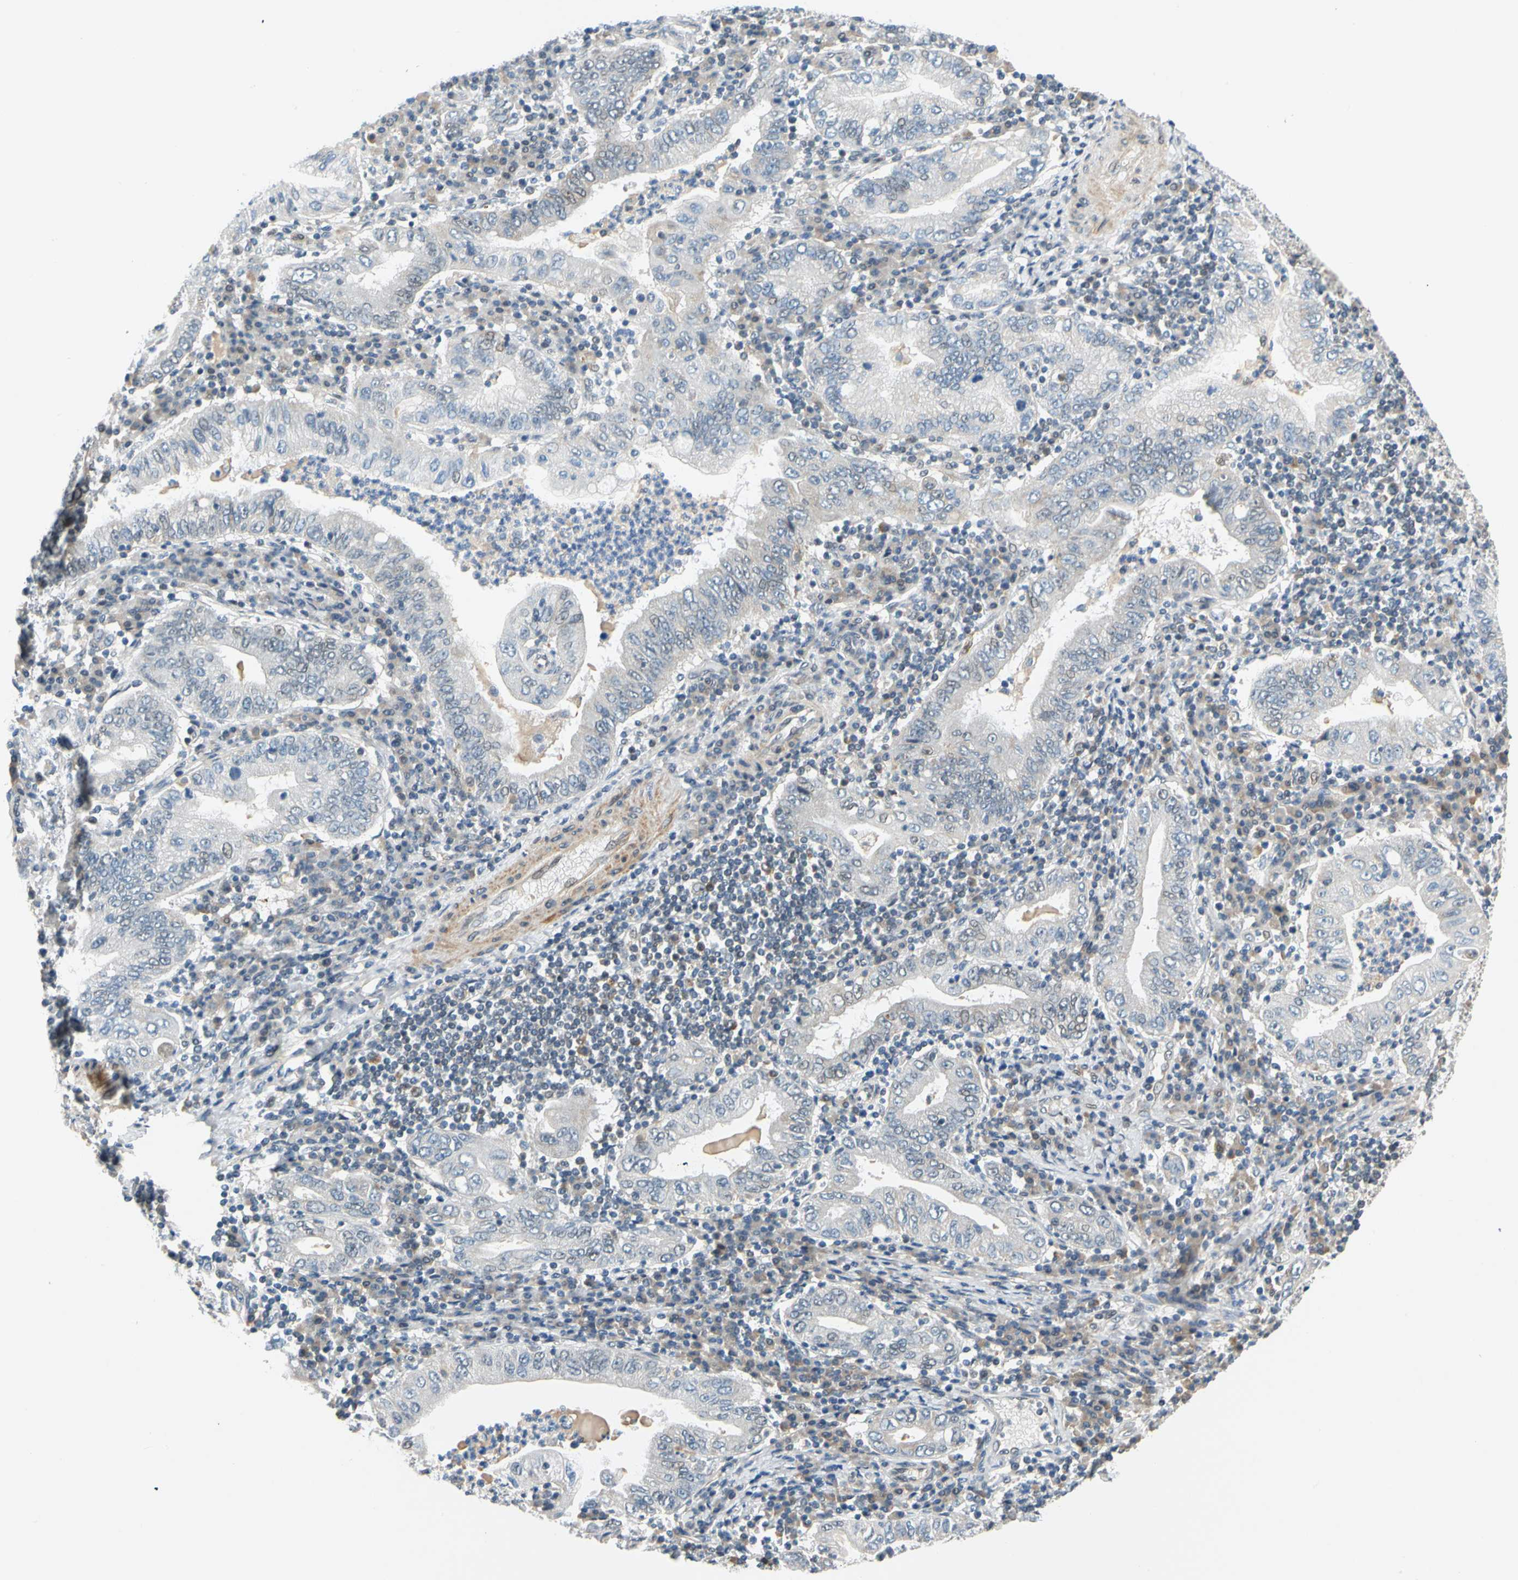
{"staining": {"intensity": "weak", "quantity": "<25%", "location": "cytoplasmic/membranous"}, "tissue": "stomach cancer", "cell_type": "Tumor cells", "image_type": "cancer", "snomed": [{"axis": "morphology", "description": "Normal tissue, NOS"}, {"axis": "morphology", "description": "Adenocarcinoma, NOS"}, {"axis": "topography", "description": "Esophagus"}, {"axis": "topography", "description": "Stomach, upper"}, {"axis": "topography", "description": "Peripheral nerve tissue"}], "caption": "DAB immunohistochemical staining of human adenocarcinoma (stomach) shows no significant positivity in tumor cells. (Stains: DAB (3,3'-diaminobenzidine) immunohistochemistry with hematoxylin counter stain, Microscopy: brightfield microscopy at high magnification).", "gene": "POGZ", "patient": {"sex": "male", "age": 62}}